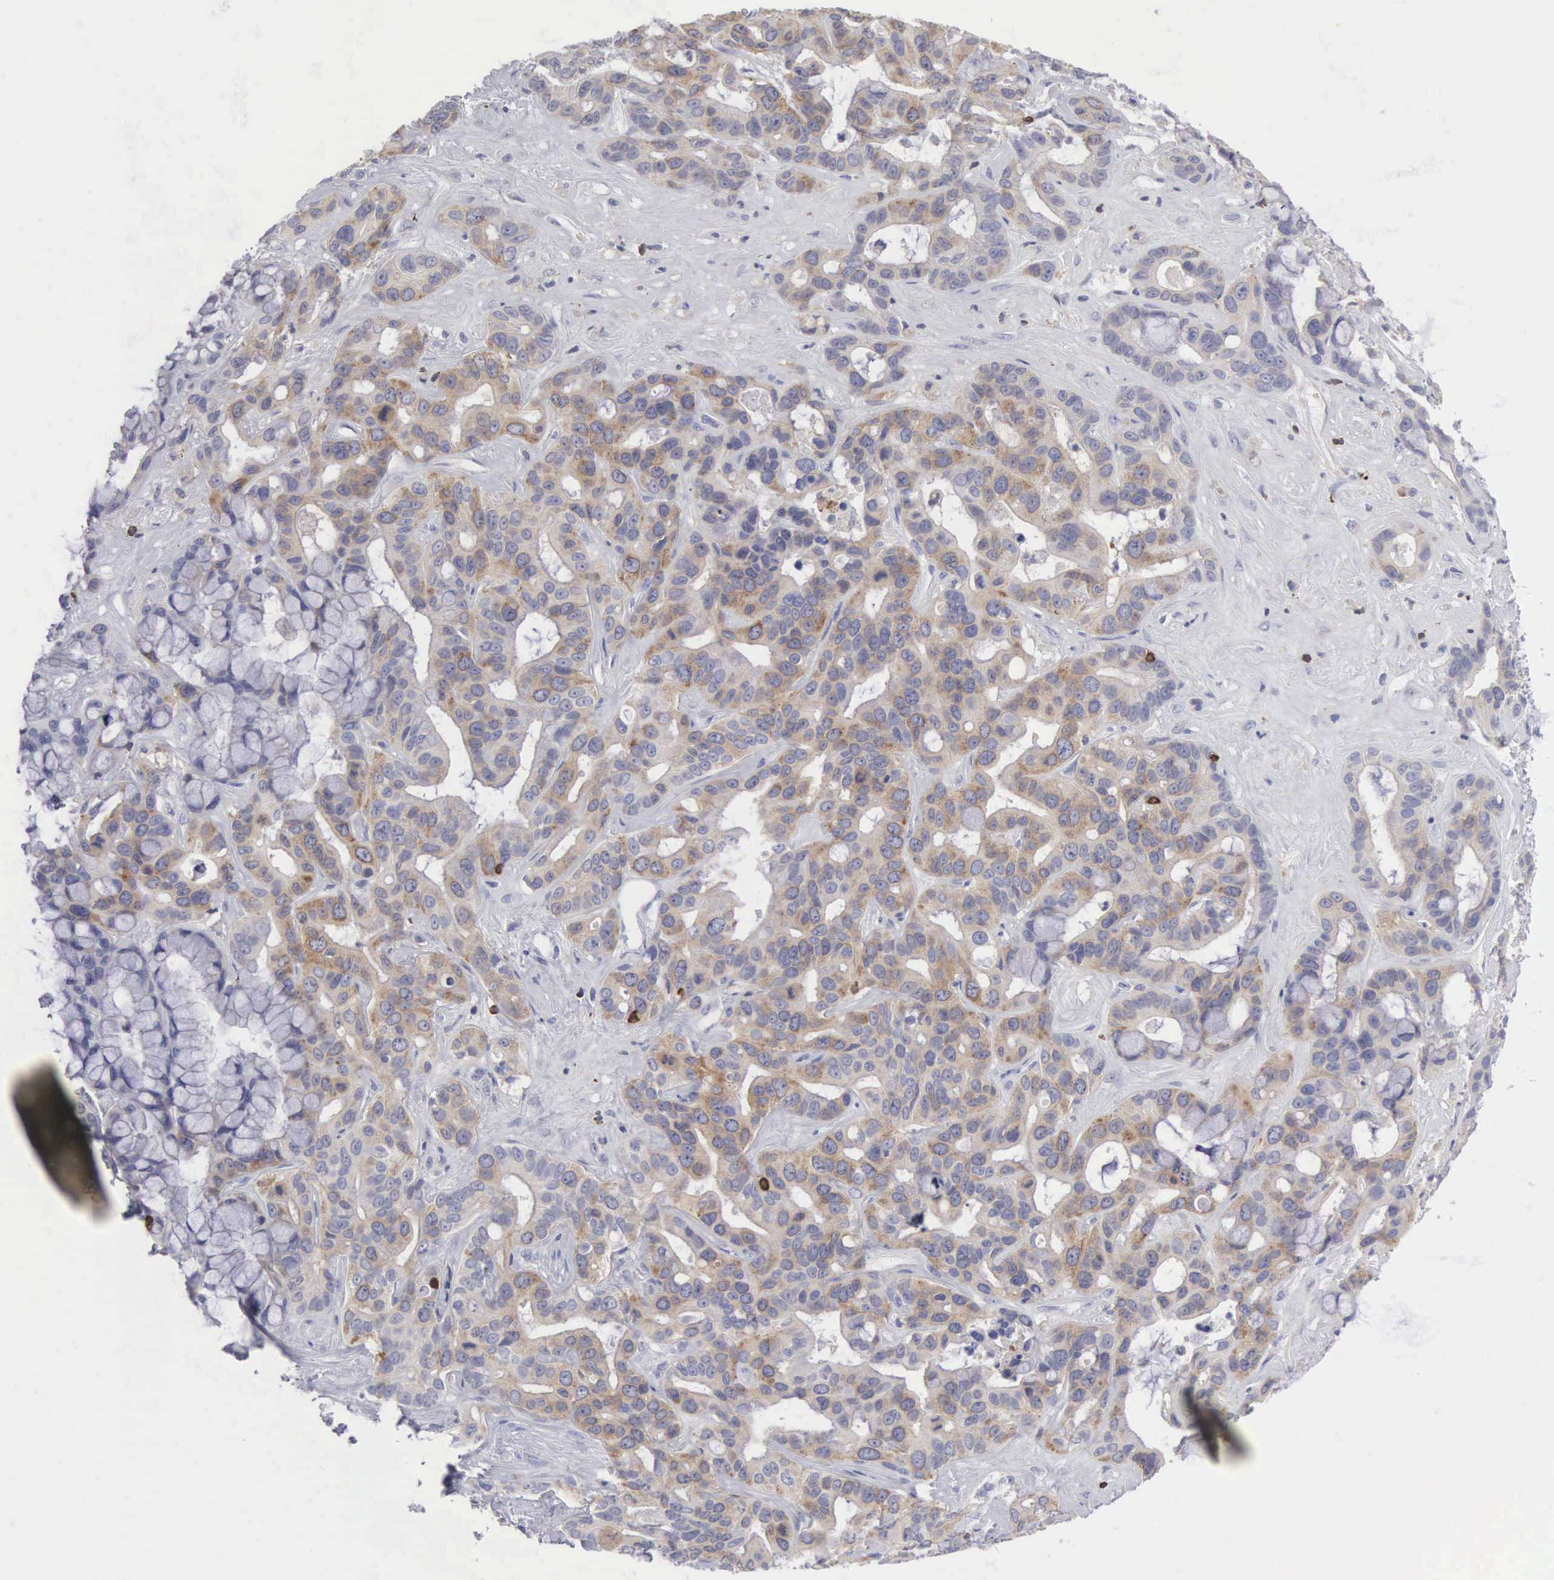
{"staining": {"intensity": "weak", "quantity": "25%-75%", "location": "cytoplasmic/membranous"}, "tissue": "liver cancer", "cell_type": "Tumor cells", "image_type": "cancer", "snomed": [{"axis": "morphology", "description": "Cholangiocarcinoma"}, {"axis": "topography", "description": "Liver"}], "caption": "Protein staining by immunohistochemistry (IHC) demonstrates weak cytoplasmic/membranous staining in about 25%-75% of tumor cells in liver cancer (cholangiocarcinoma).", "gene": "SH3BP1", "patient": {"sex": "female", "age": 65}}